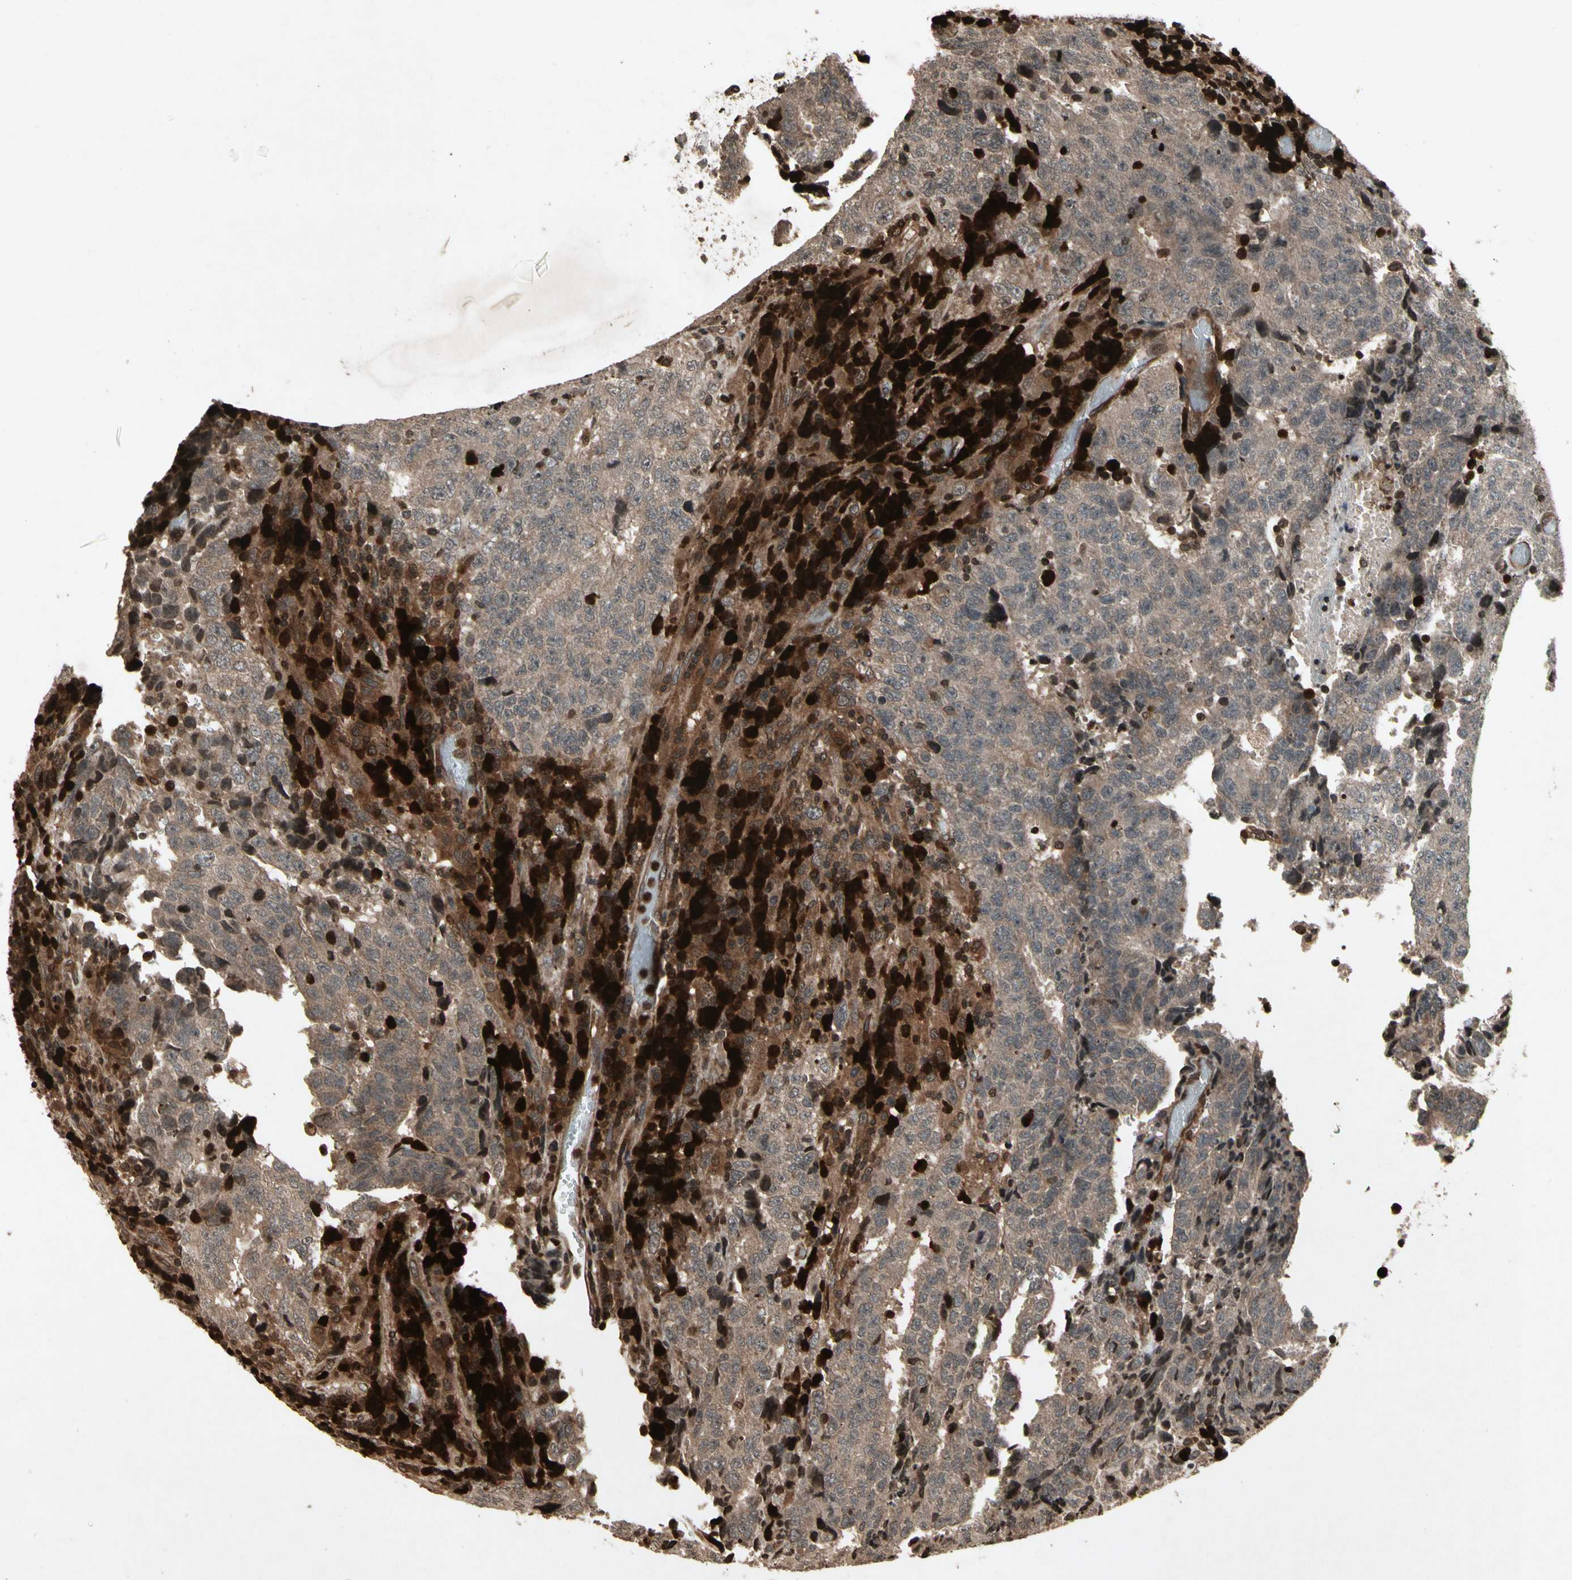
{"staining": {"intensity": "moderate", "quantity": ">75%", "location": "cytoplasmic/membranous"}, "tissue": "testis cancer", "cell_type": "Tumor cells", "image_type": "cancer", "snomed": [{"axis": "morphology", "description": "Necrosis, NOS"}, {"axis": "morphology", "description": "Carcinoma, Embryonal, NOS"}, {"axis": "topography", "description": "Testis"}], "caption": "Brown immunohistochemical staining in testis cancer exhibits moderate cytoplasmic/membranous staining in approximately >75% of tumor cells.", "gene": "GLRX", "patient": {"sex": "male", "age": 19}}